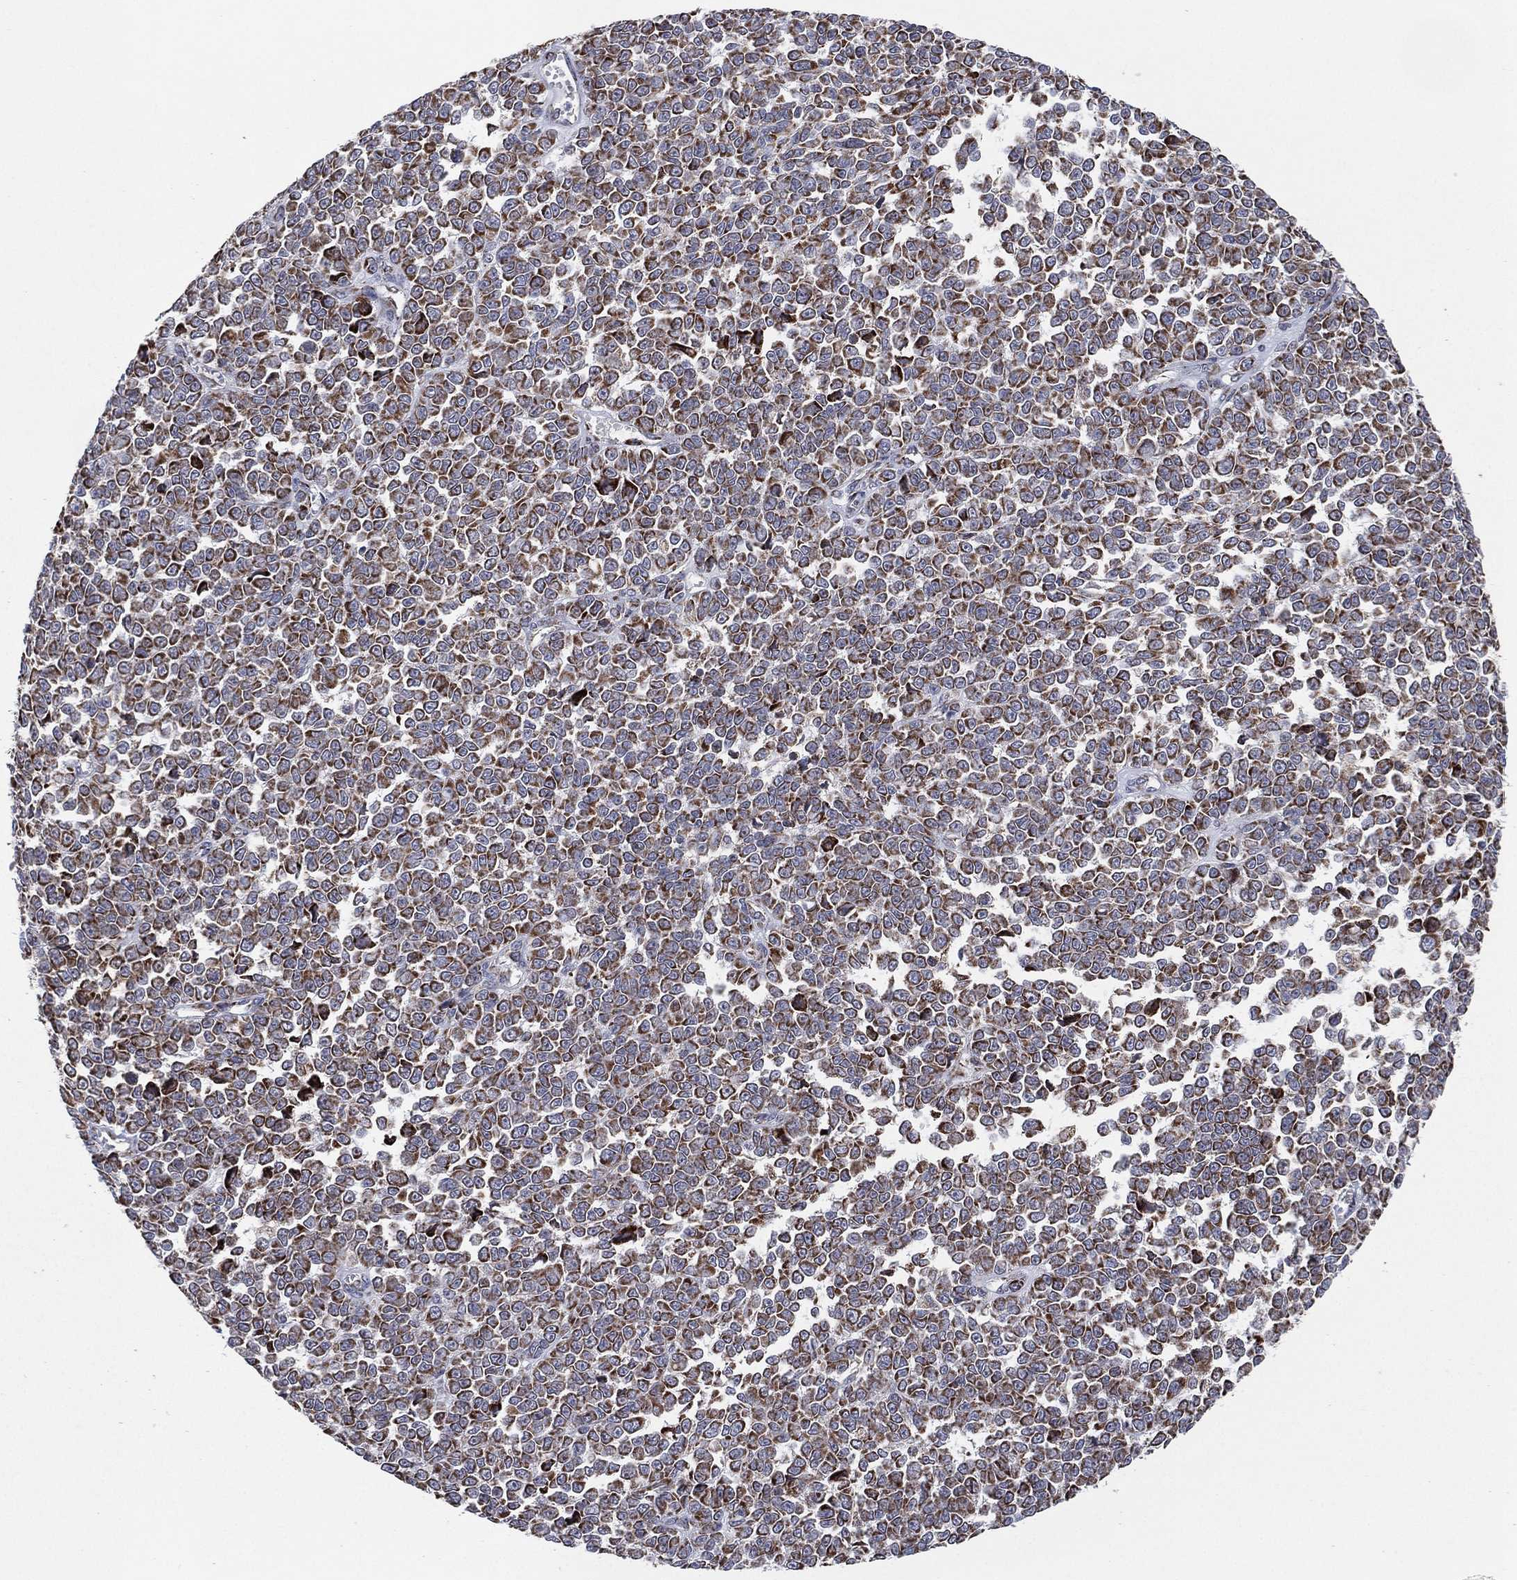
{"staining": {"intensity": "strong", "quantity": ">75%", "location": "cytoplasmic/membranous"}, "tissue": "melanoma", "cell_type": "Tumor cells", "image_type": "cancer", "snomed": [{"axis": "morphology", "description": "Malignant melanoma, NOS"}, {"axis": "topography", "description": "Skin"}], "caption": "Immunohistochemical staining of human melanoma shows high levels of strong cytoplasmic/membranous protein positivity in approximately >75% of tumor cells.", "gene": "PSMG4", "patient": {"sex": "female", "age": 95}}